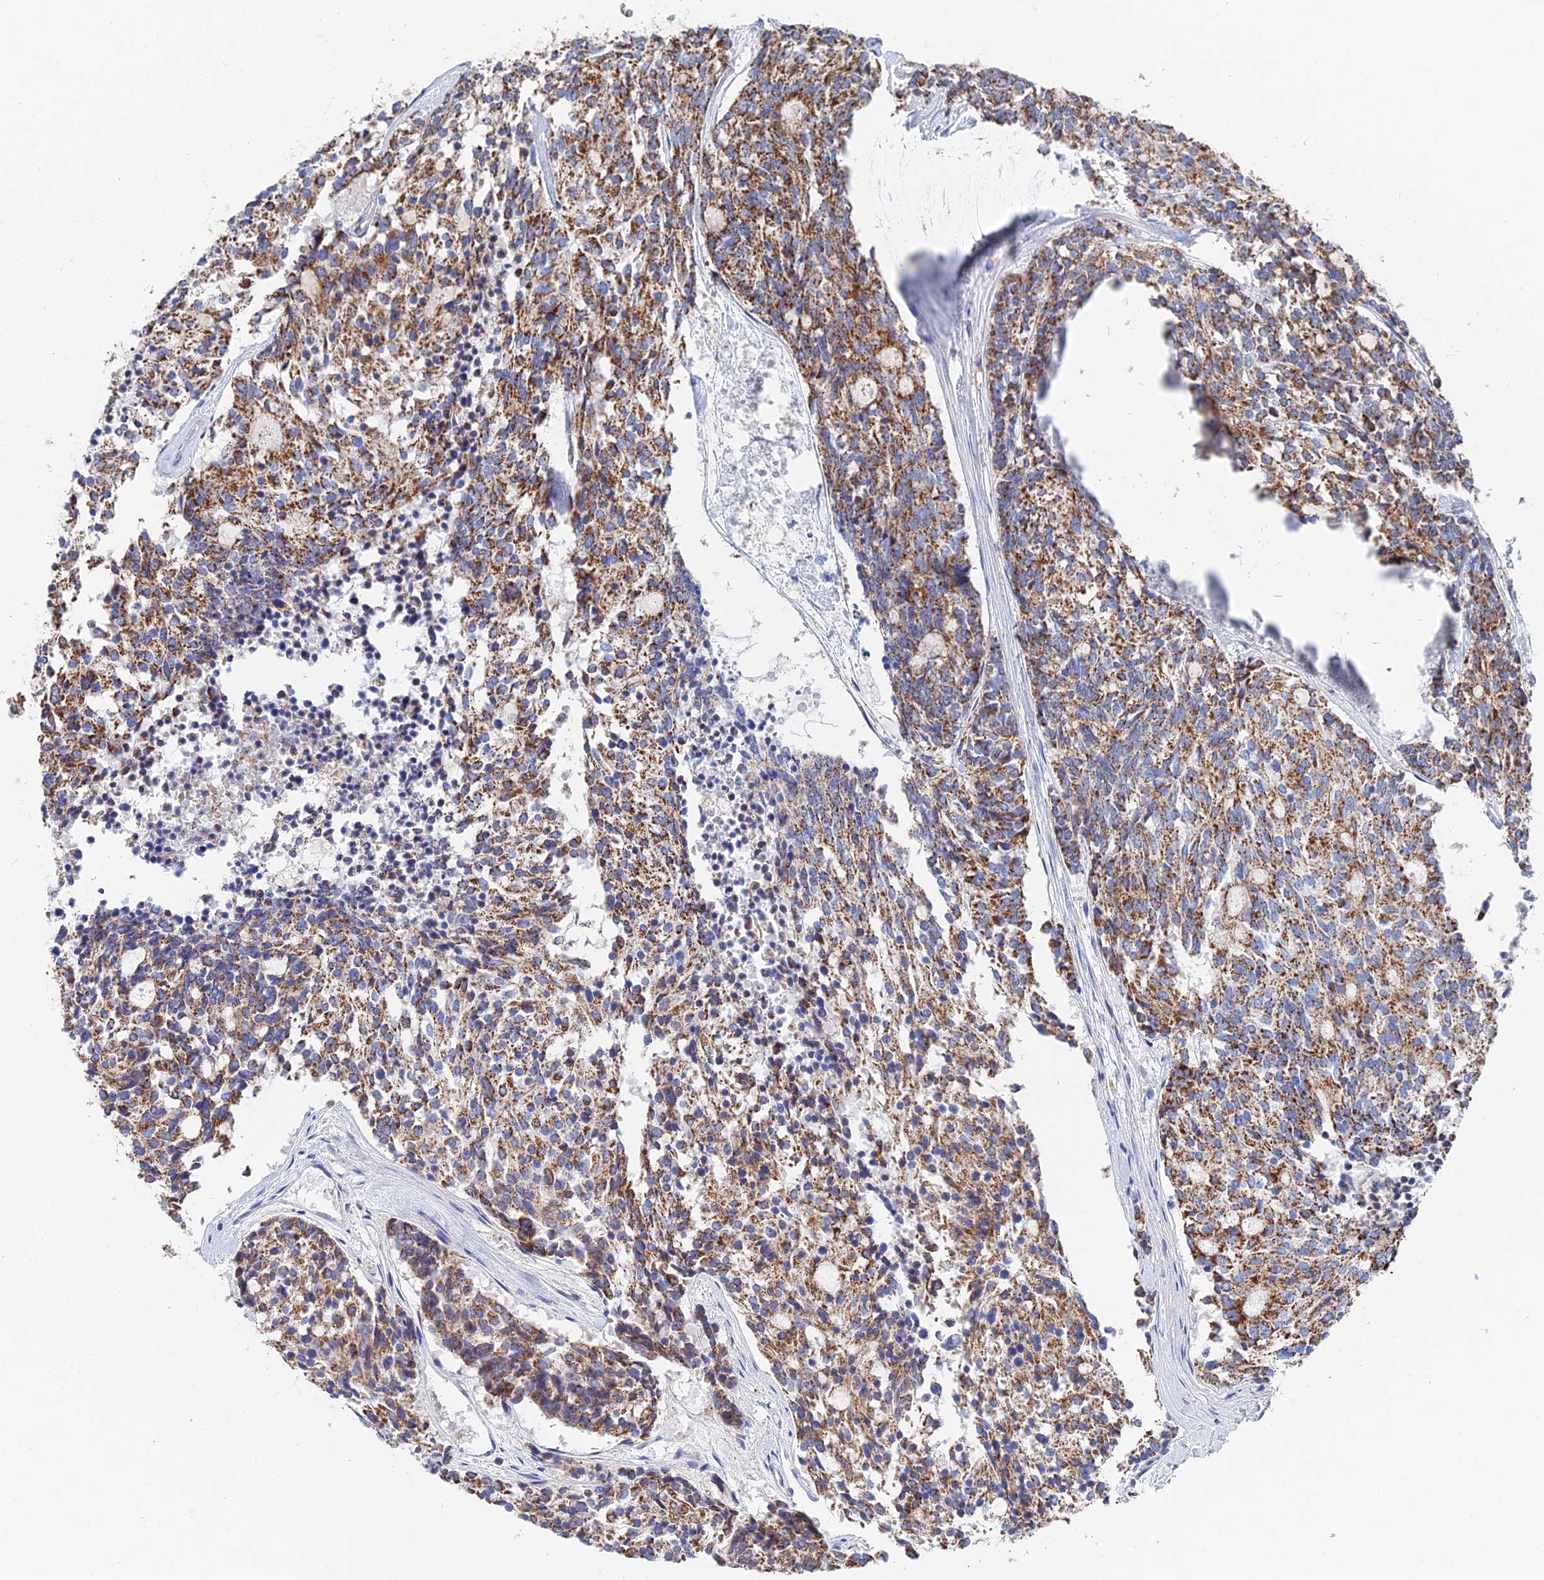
{"staining": {"intensity": "moderate", "quantity": ">75%", "location": "cytoplasmic/membranous"}, "tissue": "carcinoid", "cell_type": "Tumor cells", "image_type": "cancer", "snomed": [{"axis": "morphology", "description": "Carcinoid, malignant, NOS"}, {"axis": "topography", "description": "Pancreas"}], "caption": "A high-resolution histopathology image shows immunohistochemistry (IHC) staining of malignant carcinoid, which exhibits moderate cytoplasmic/membranous positivity in approximately >75% of tumor cells.", "gene": "IFT80", "patient": {"sex": "female", "age": 54}}